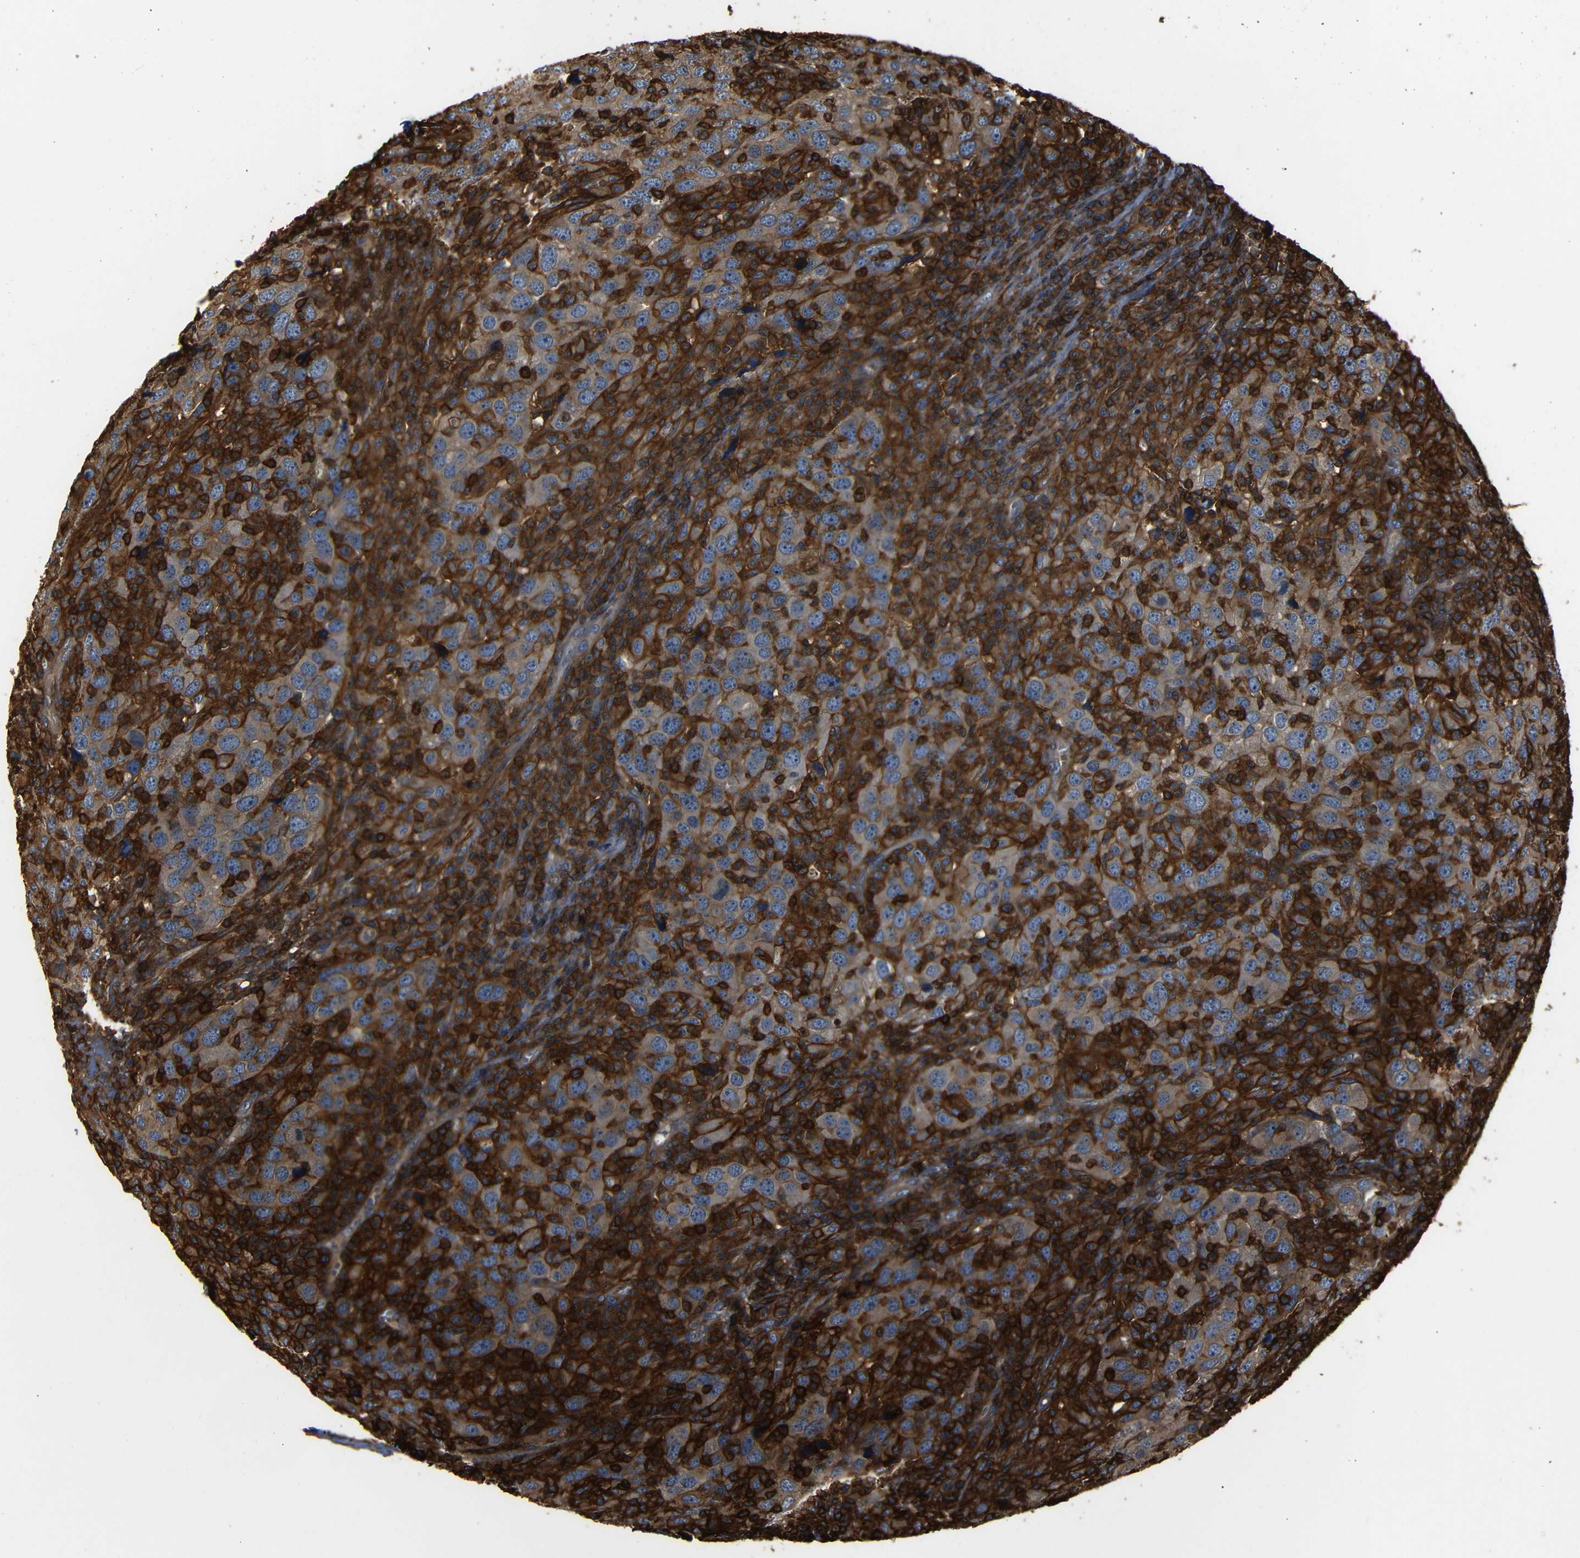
{"staining": {"intensity": "moderate", "quantity": ">75%", "location": "cytoplasmic/membranous"}, "tissue": "head and neck cancer", "cell_type": "Tumor cells", "image_type": "cancer", "snomed": [{"axis": "morphology", "description": "Adenocarcinoma, NOS"}, {"axis": "topography", "description": "Salivary gland"}, {"axis": "topography", "description": "Head-Neck"}], "caption": "An image of human adenocarcinoma (head and neck) stained for a protein demonstrates moderate cytoplasmic/membranous brown staining in tumor cells.", "gene": "ADGRE5", "patient": {"sex": "female", "age": 65}}